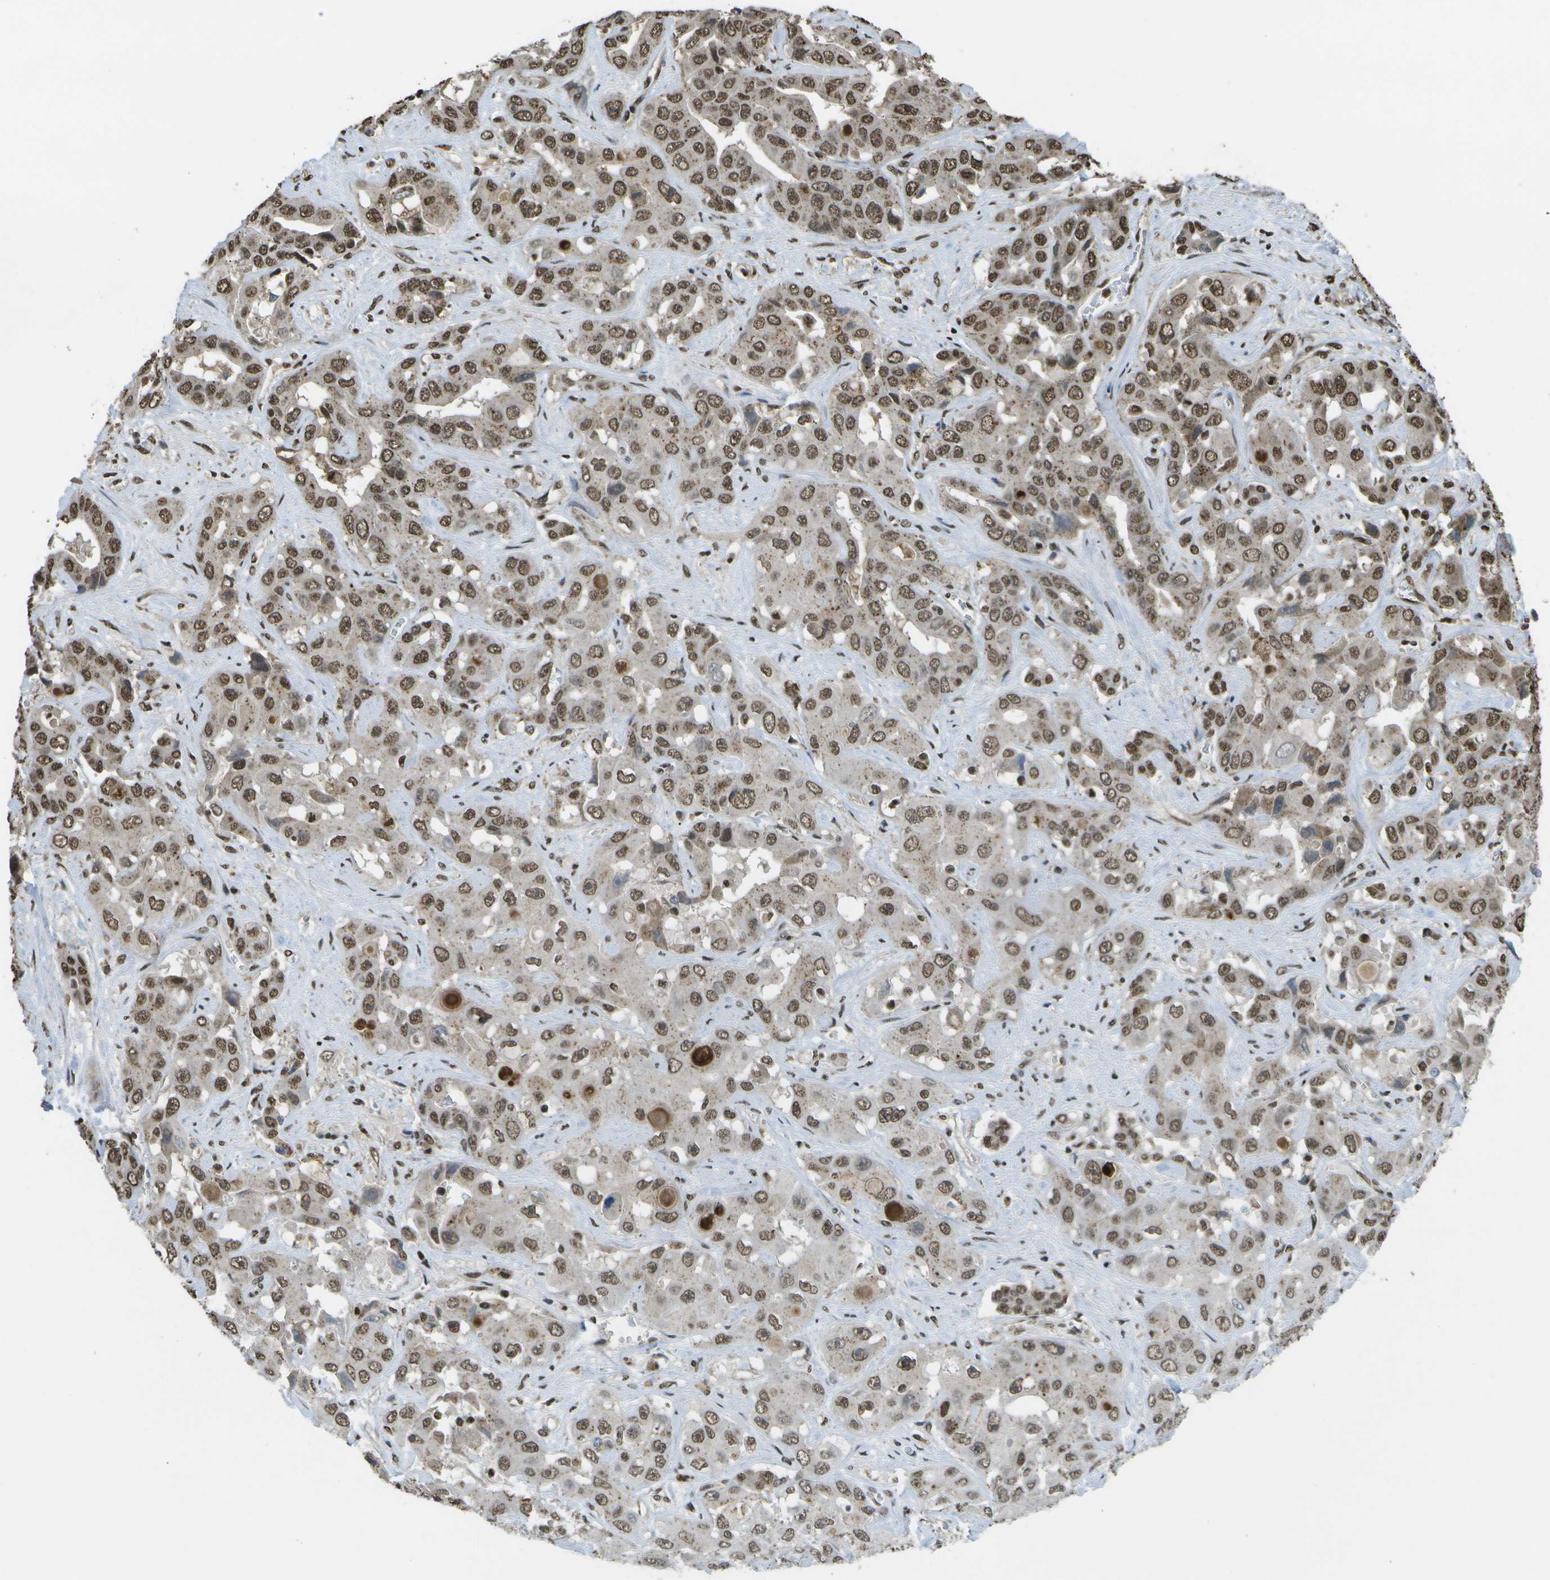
{"staining": {"intensity": "moderate", "quantity": ">75%", "location": "nuclear"}, "tissue": "liver cancer", "cell_type": "Tumor cells", "image_type": "cancer", "snomed": [{"axis": "morphology", "description": "Cholangiocarcinoma"}, {"axis": "topography", "description": "Liver"}], "caption": "A medium amount of moderate nuclear expression is identified in about >75% of tumor cells in liver cholangiocarcinoma tissue.", "gene": "SPEN", "patient": {"sex": "female", "age": 52}}